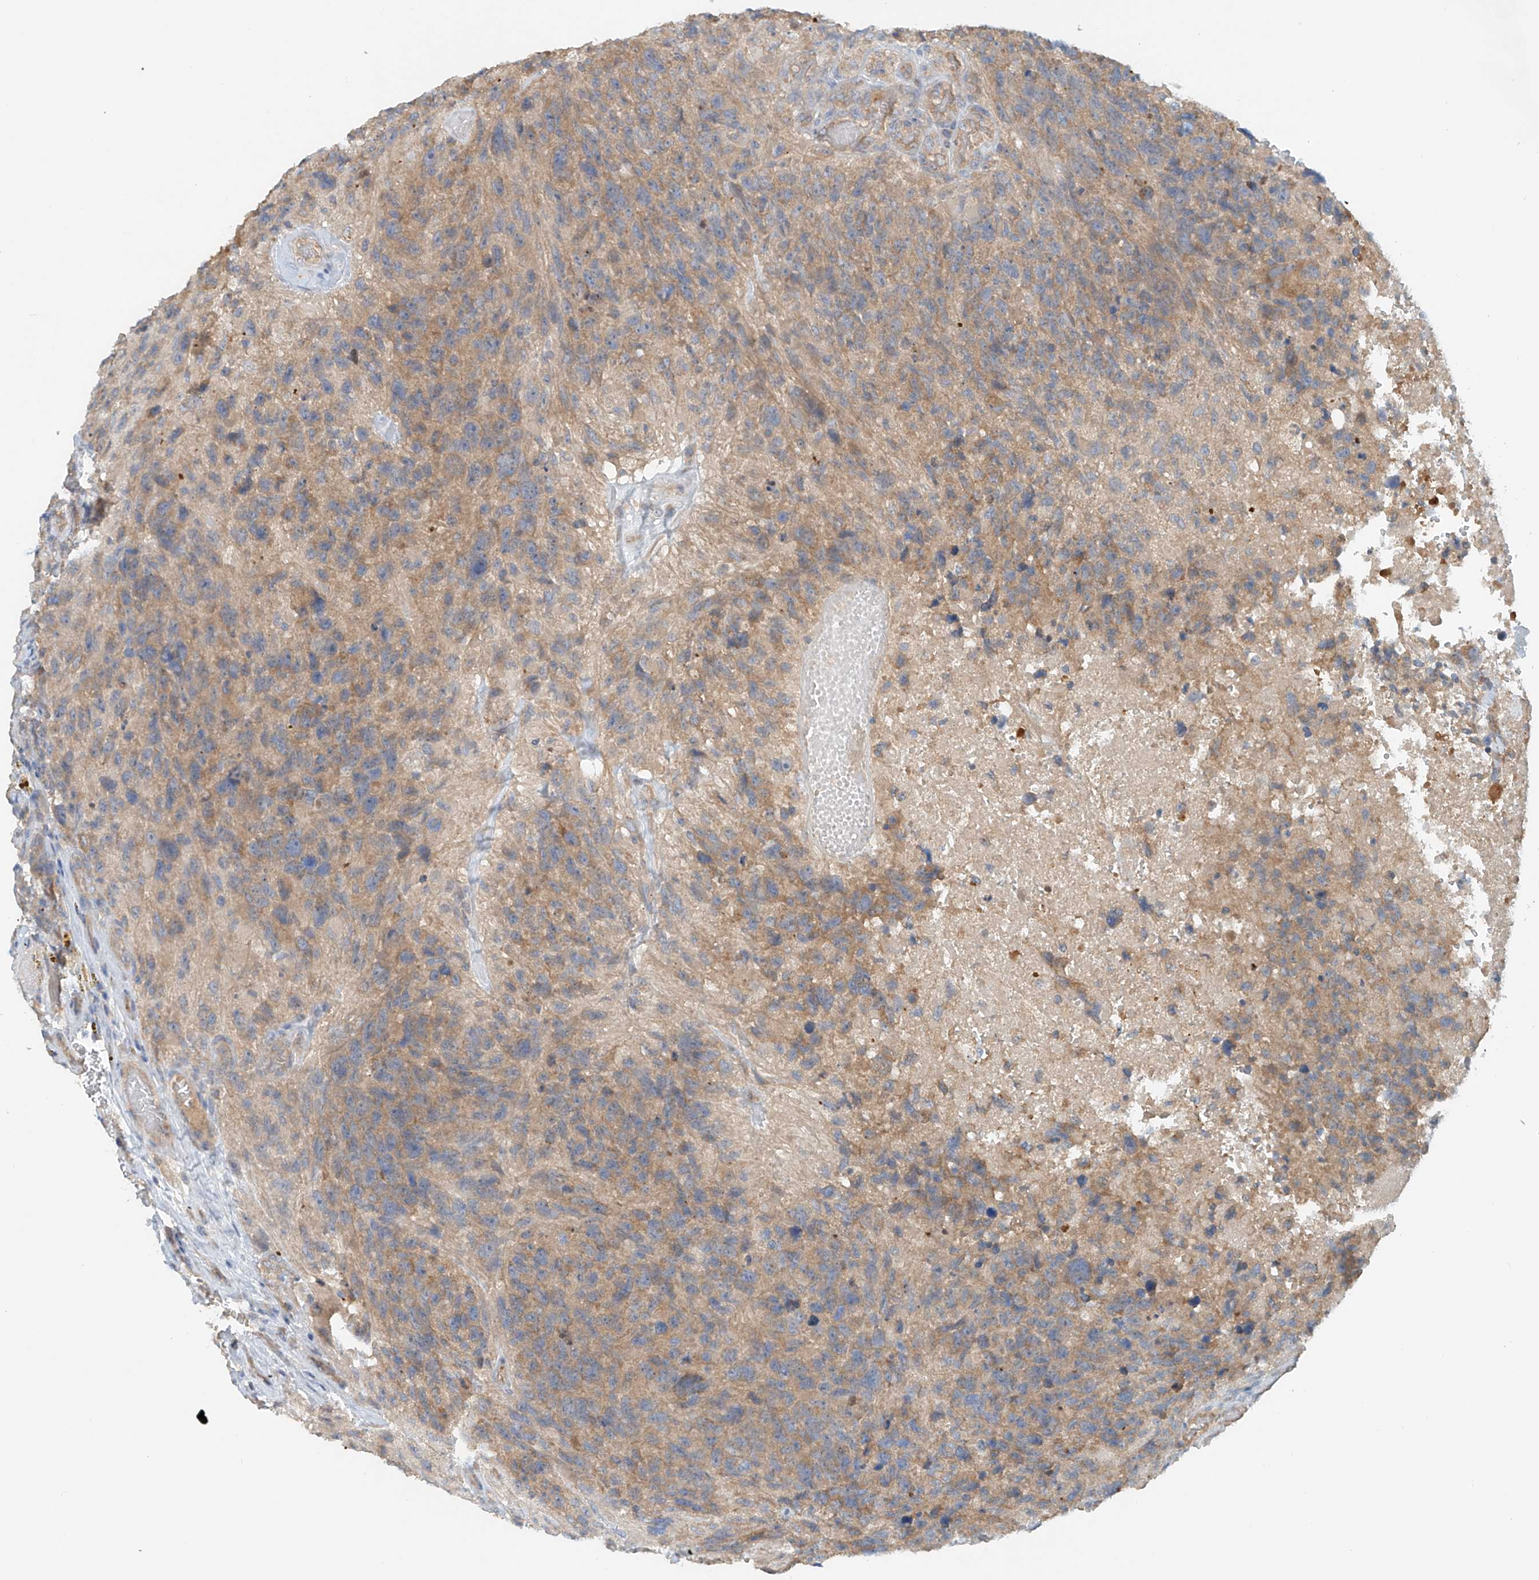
{"staining": {"intensity": "moderate", "quantity": ">75%", "location": "cytoplasmic/membranous"}, "tissue": "glioma", "cell_type": "Tumor cells", "image_type": "cancer", "snomed": [{"axis": "morphology", "description": "Glioma, malignant, High grade"}, {"axis": "topography", "description": "Brain"}], "caption": "A histopathology image of human malignant high-grade glioma stained for a protein exhibits moderate cytoplasmic/membranous brown staining in tumor cells. Immunohistochemistry (ihc) stains the protein in brown and the nuclei are stained blue.", "gene": "LYRM9", "patient": {"sex": "male", "age": 69}}